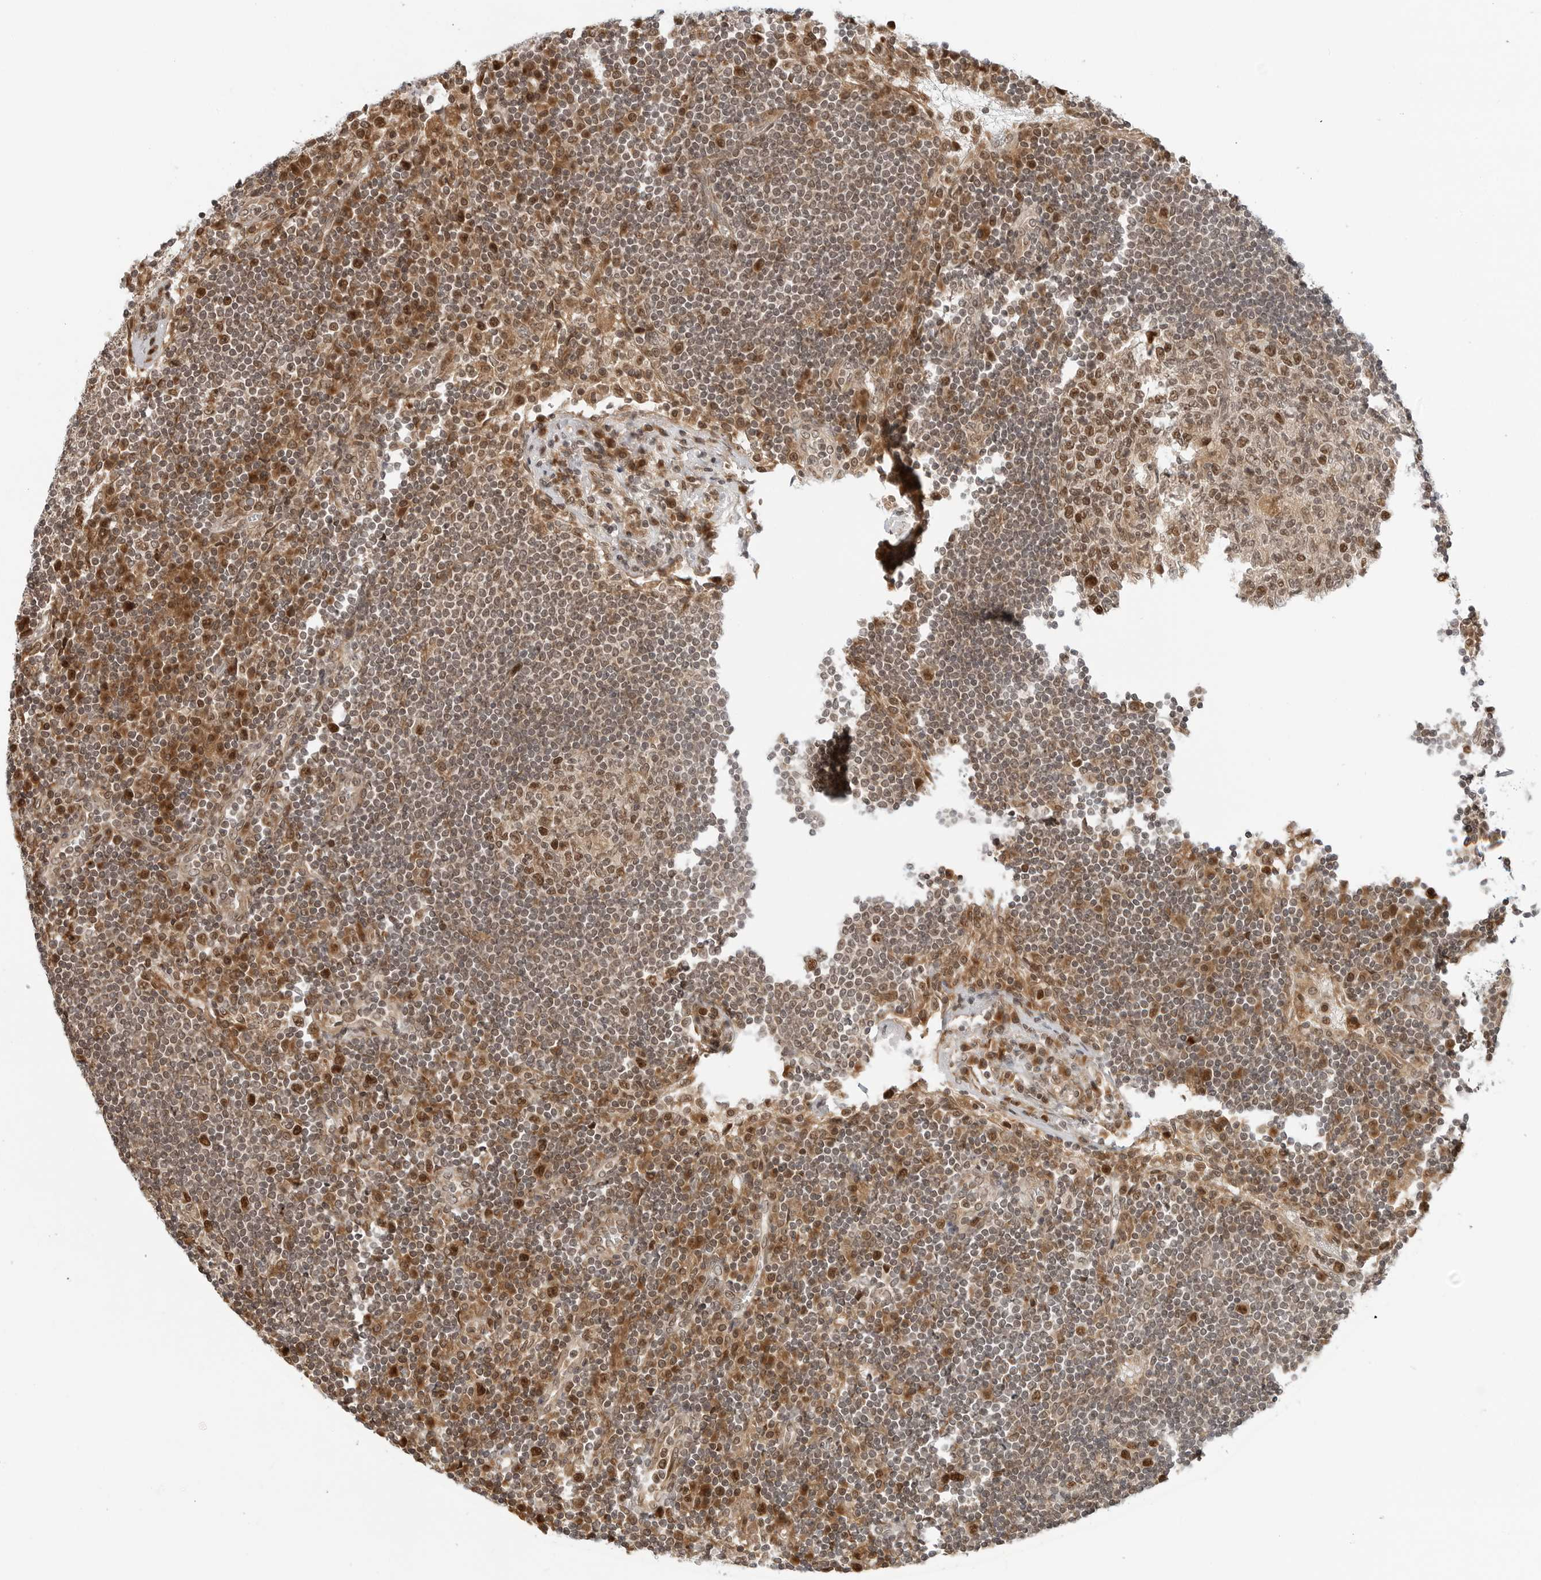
{"staining": {"intensity": "moderate", "quantity": ">75%", "location": "nuclear"}, "tissue": "lymph node", "cell_type": "Germinal center cells", "image_type": "normal", "snomed": [{"axis": "morphology", "description": "Normal tissue, NOS"}, {"axis": "topography", "description": "Lymph node"}], "caption": "The immunohistochemical stain labels moderate nuclear staining in germinal center cells of unremarkable lymph node. (IHC, brightfield microscopy, high magnification).", "gene": "TIPRL", "patient": {"sex": "female", "age": 53}}